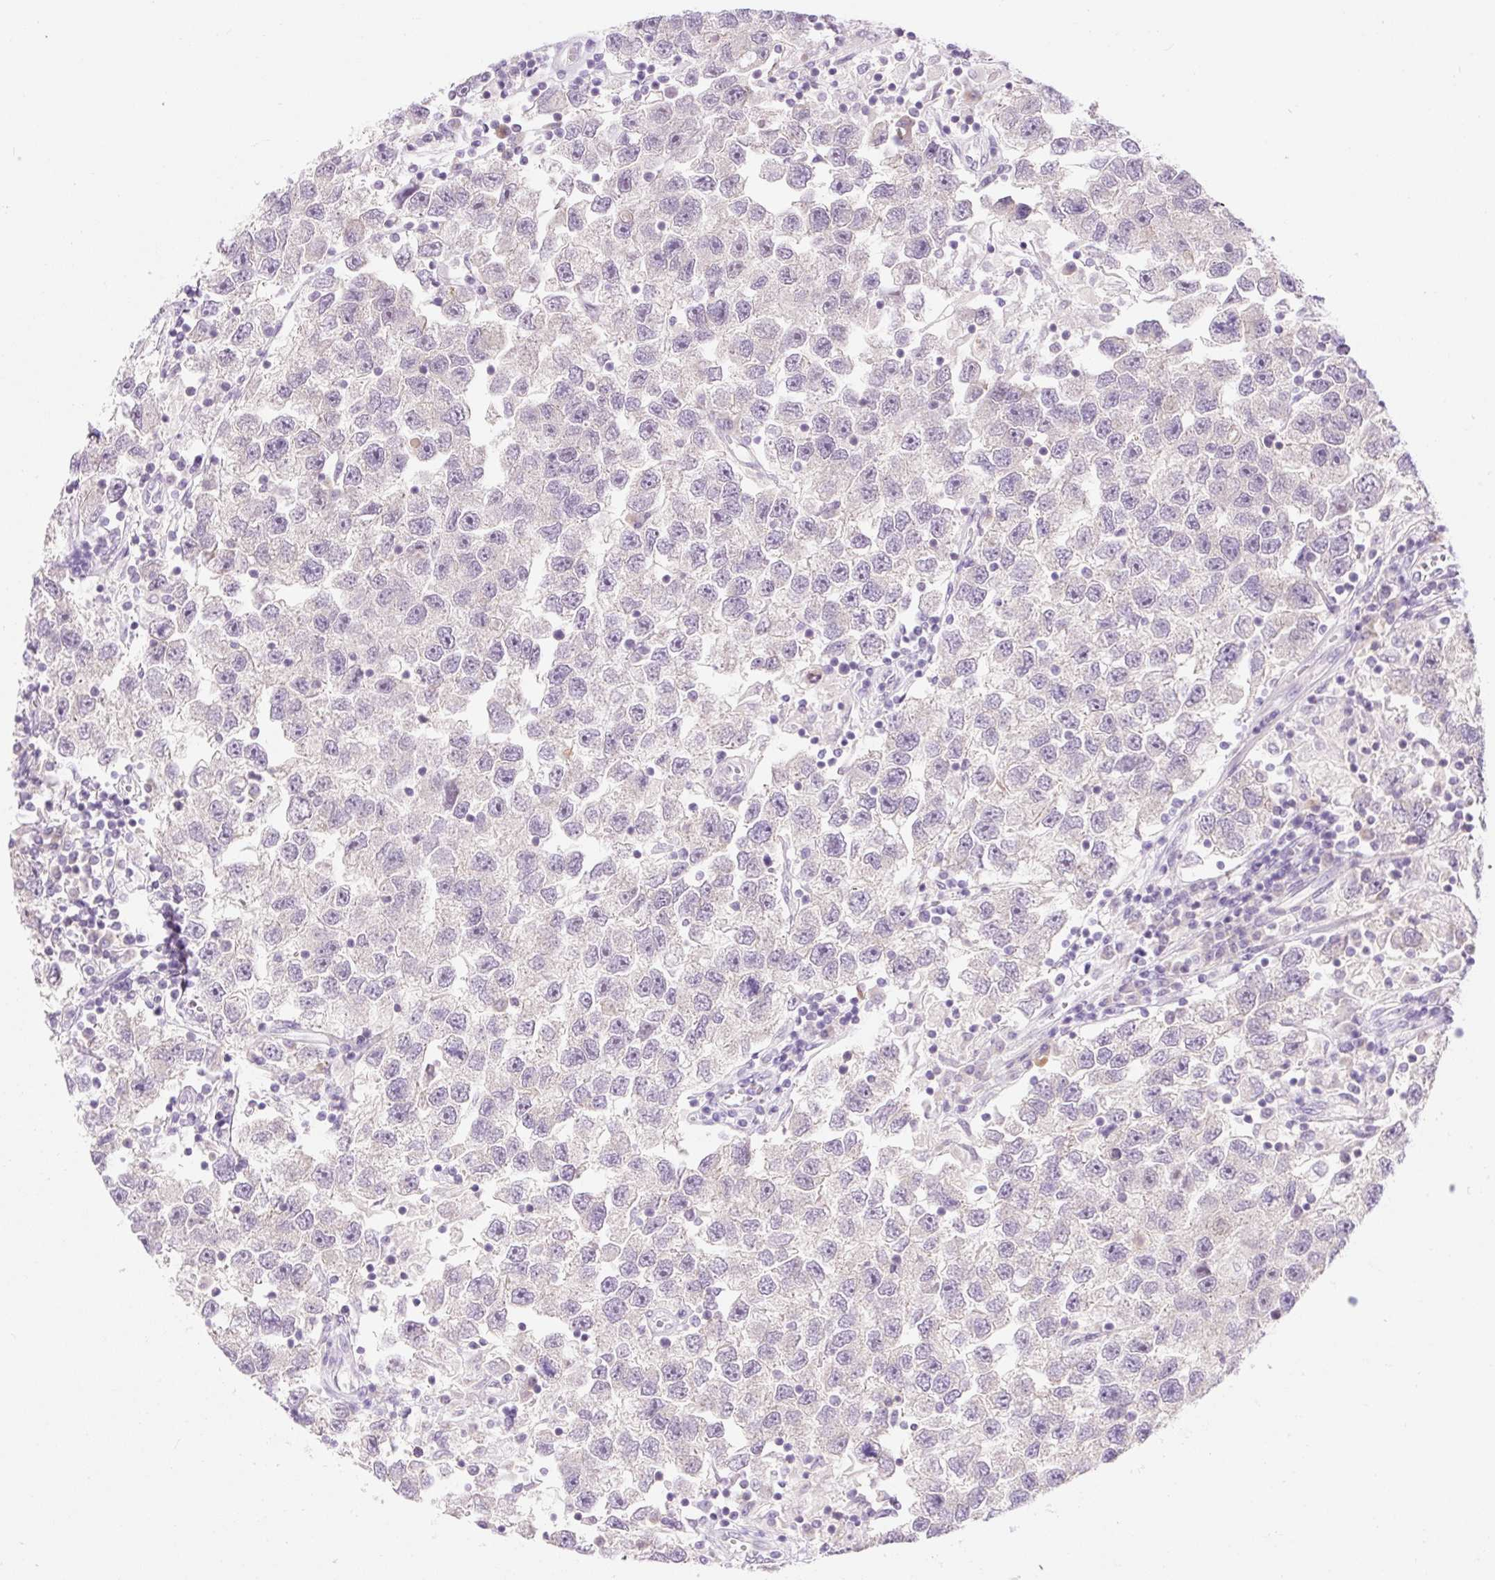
{"staining": {"intensity": "negative", "quantity": "none", "location": "none"}, "tissue": "testis cancer", "cell_type": "Tumor cells", "image_type": "cancer", "snomed": [{"axis": "morphology", "description": "Seminoma, NOS"}, {"axis": "topography", "description": "Testis"}], "caption": "Immunohistochemistry (IHC) photomicrograph of testis cancer (seminoma) stained for a protein (brown), which displays no staining in tumor cells.", "gene": "CELF6", "patient": {"sex": "male", "age": 26}}